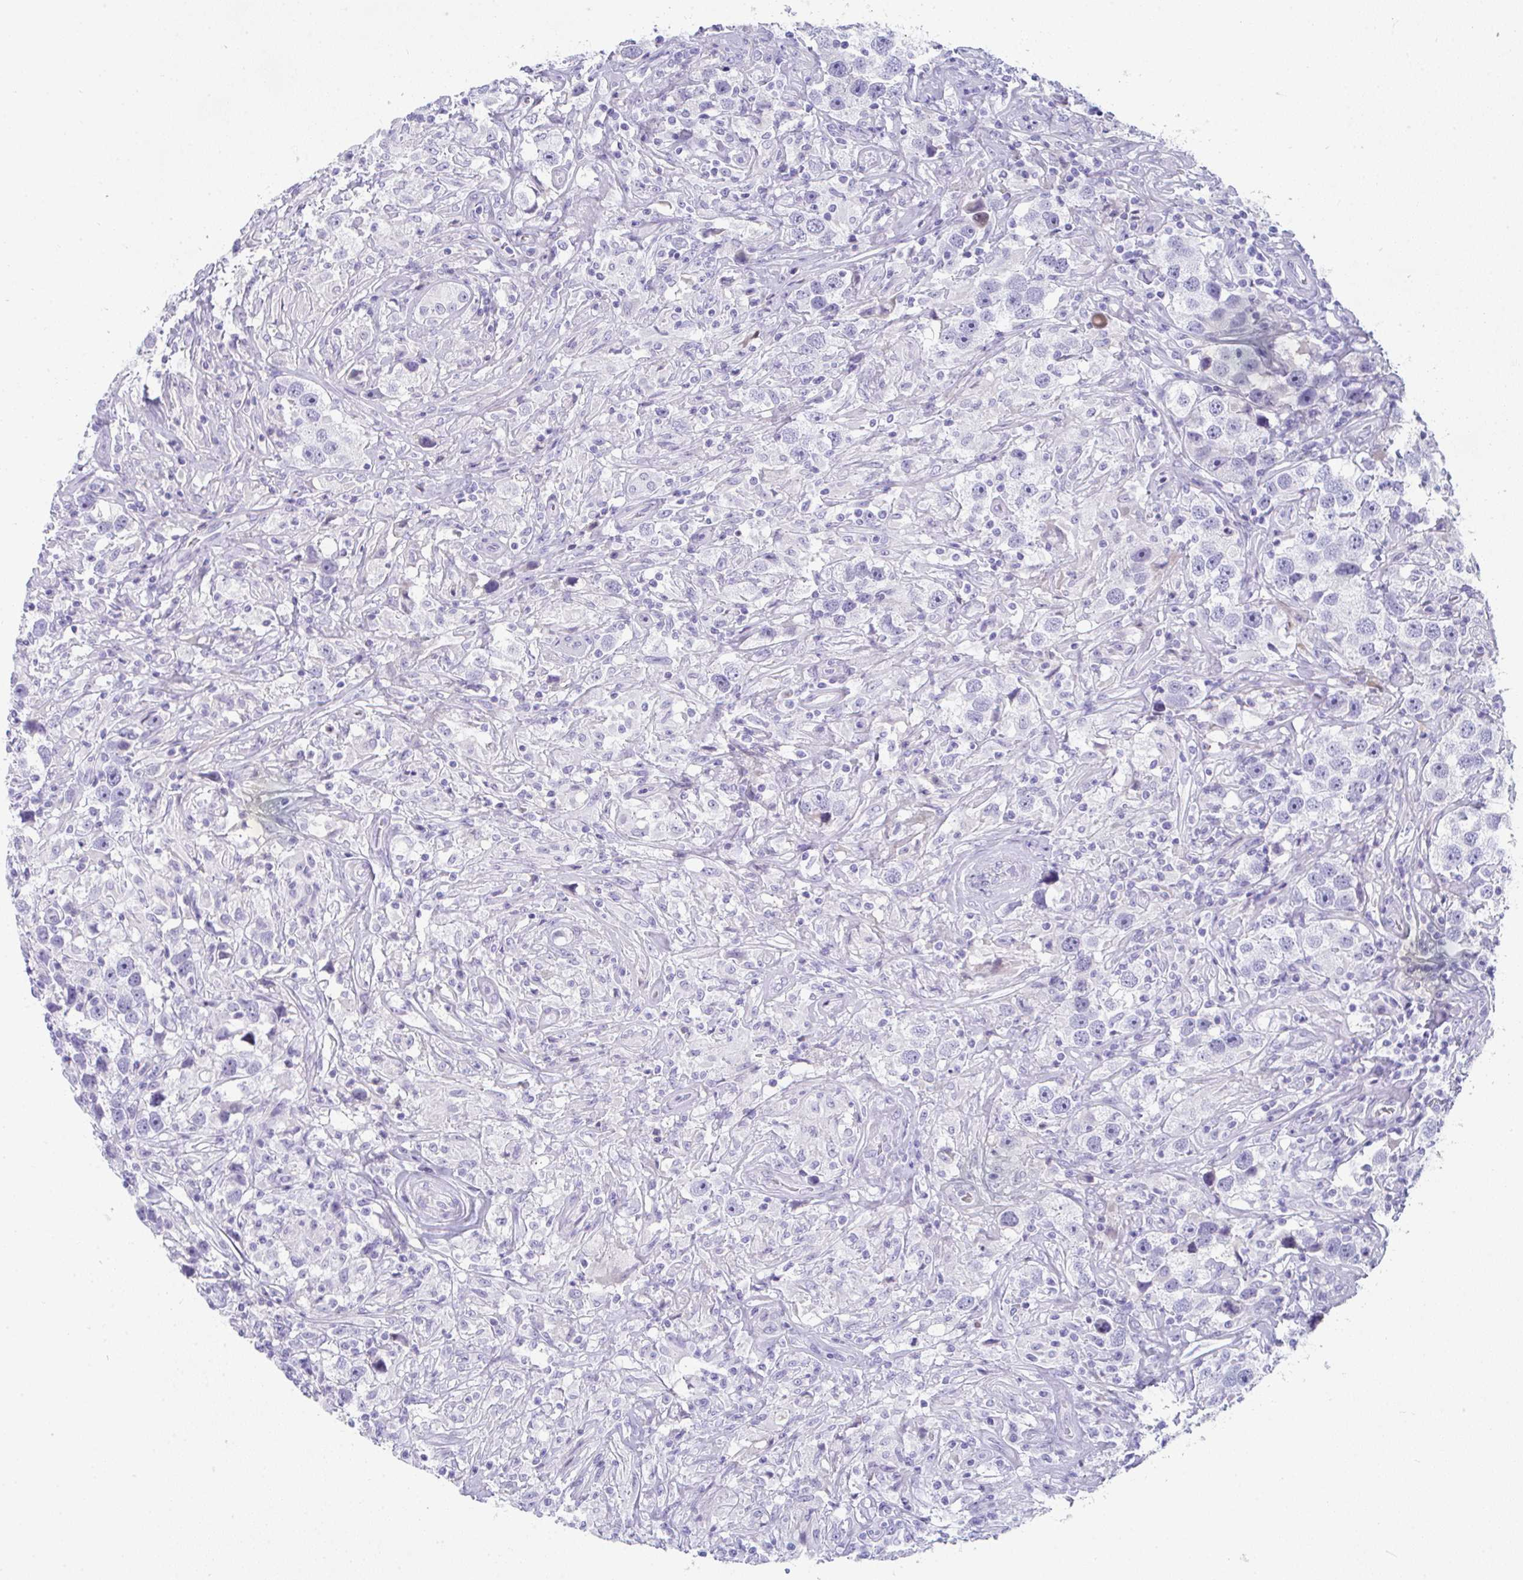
{"staining": {"intensity": "negative", "quantity": "none", "location": "none"}, "tissue": "testis cancer", "cell_type": "Tumor cells", "image_type": "cancer", "snomed": [{"axis": "morphology", "description": "Seminoma, NOS"}, {"axis": "topography", "description": "Testis"}], "caption": "Tumor cells show no significant staining in seminoma (testis).", "gene": "TTC30B", "patient": {"sex": "male", "age": 49}}